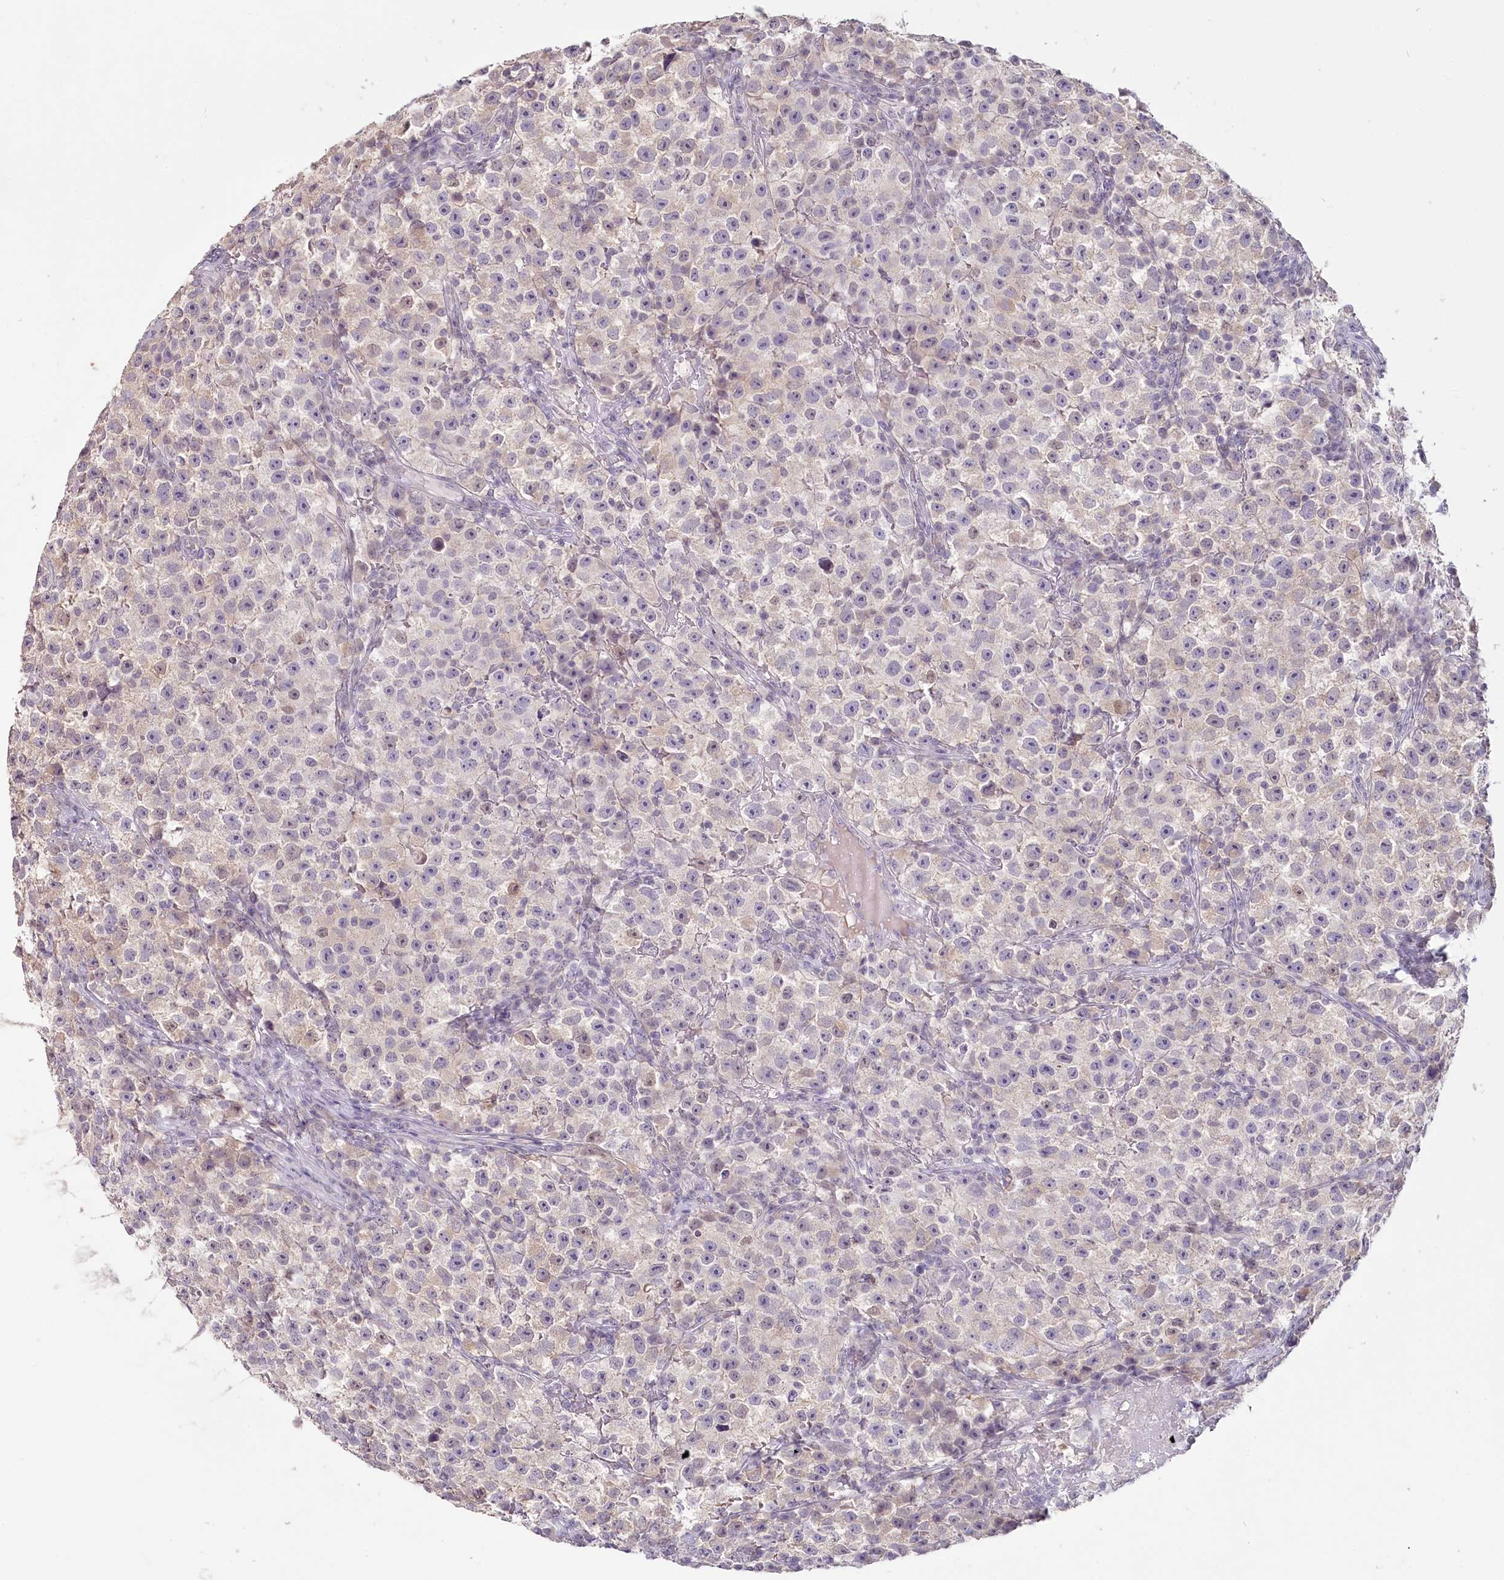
{"staining": {"intensity": "negative", "quantity": "none", "location": "none"}, "tissue": "testis cancer", "cell_type": "Tumor cells", "image_type": "cancer", "snomed": [{"axis": "morphology", "description": "Seminoma, NOS"}, {"axis": "topography", "description": "Testis"}], "caption": "A high-resolution histopathology image shows immunohistochemistry (IHC) staining of testis cancer, which exhibits no significant positivity in tumor cells.", "gene": "USP11", "patient": {"sex": "male", "age": 22}}